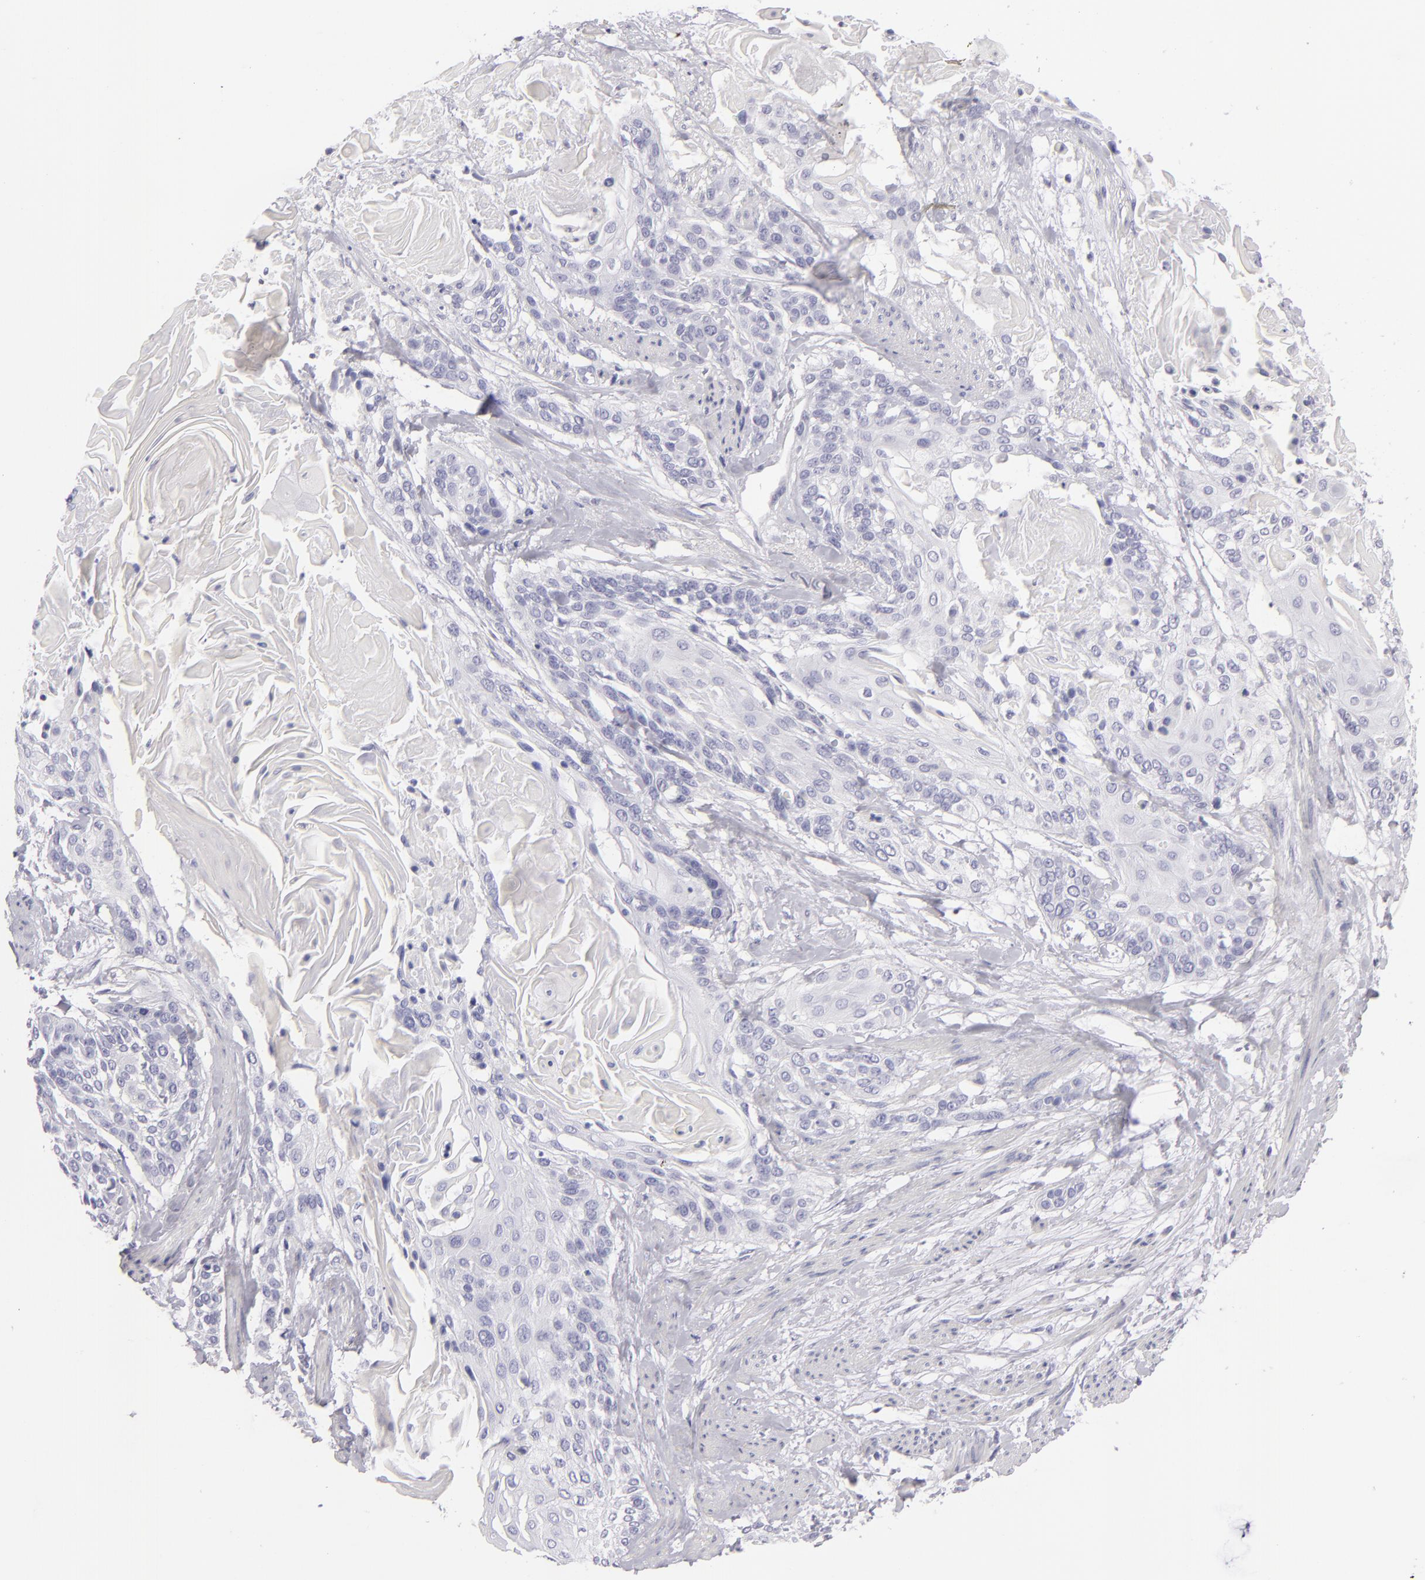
{"staining": {"intensity": "negative", "quantity": "none", "location": "none"}, "tissue": "cervical cancer", "cell_type": "Tumor cells", "image_type": "cancer", "snomed": [{"axis": "morphology", "description": "Squamous cell carcinoma, NOS"}, {"axis": "topography", "description": "Cervix"}], "caption": "Cervical cancer stained for a protein using IHC demonstrates no staining tumor cells.", "gene": "VIL1", "patient": {"sex": "female", "age": 57}}